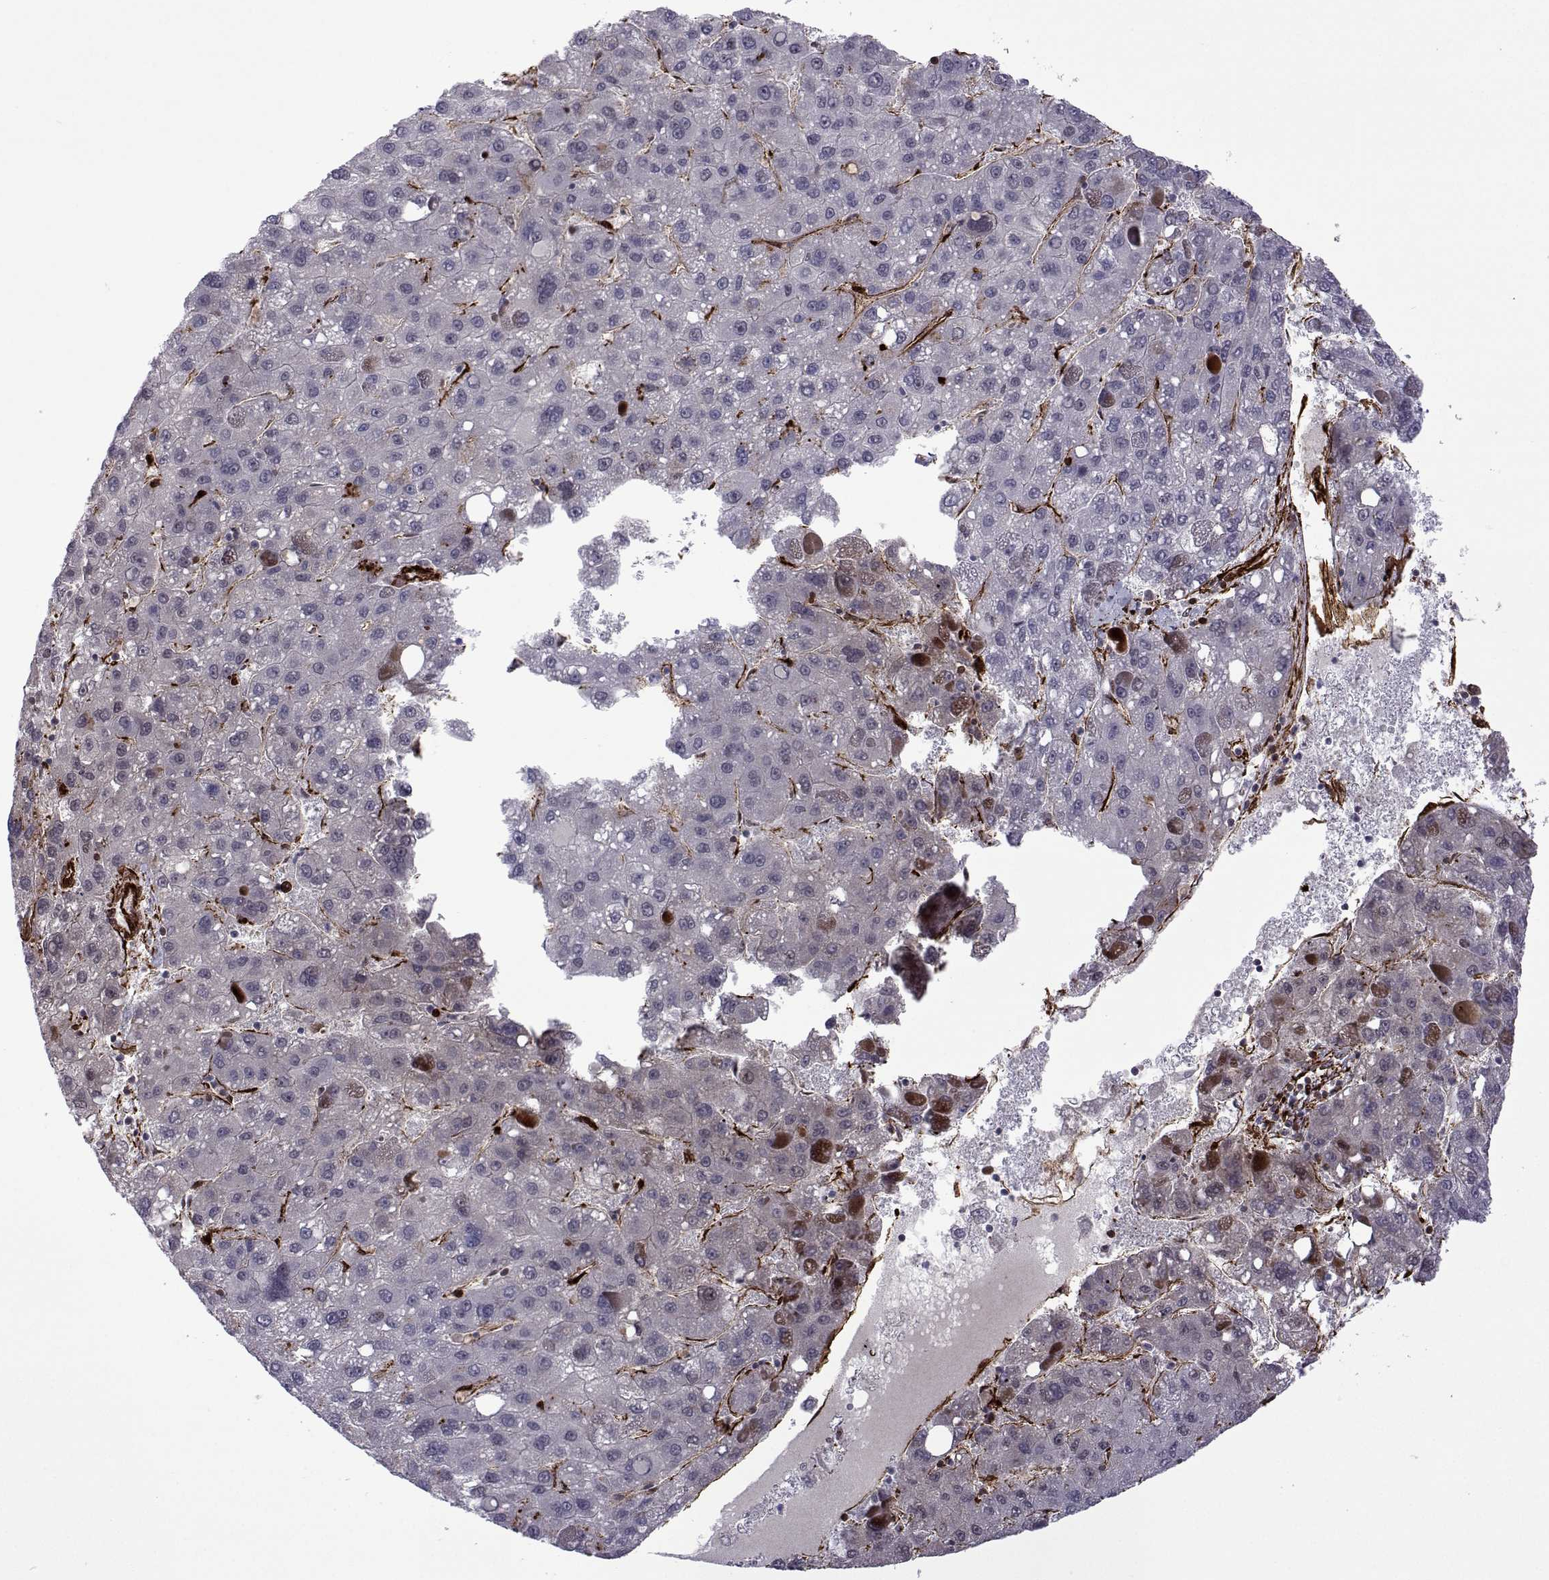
{"staining": {"intensity": "negative", "quantity": "none", "location": "none"}, "tissue": "liver cancer", "cell_type": "Tumor cells", "image_type": "cancer", "snomed": [{"axis": "morphology", "description": "Carcinoma, Hepatocellular, NOS"}, {"axis": "topography", "description": "Liver"}], "caption": "An immunohistochemistry (IHC) image of liver hepatocellular carcinoma is shown. There is no staining in tumor cells of liver hepatocellular carcinoma. (DAB (3,3'-diaminobenzidine) immunohistochemistry, high magnification).", "gene": "EFCAB3", "patient": {"sex": "female", "age": 82}}